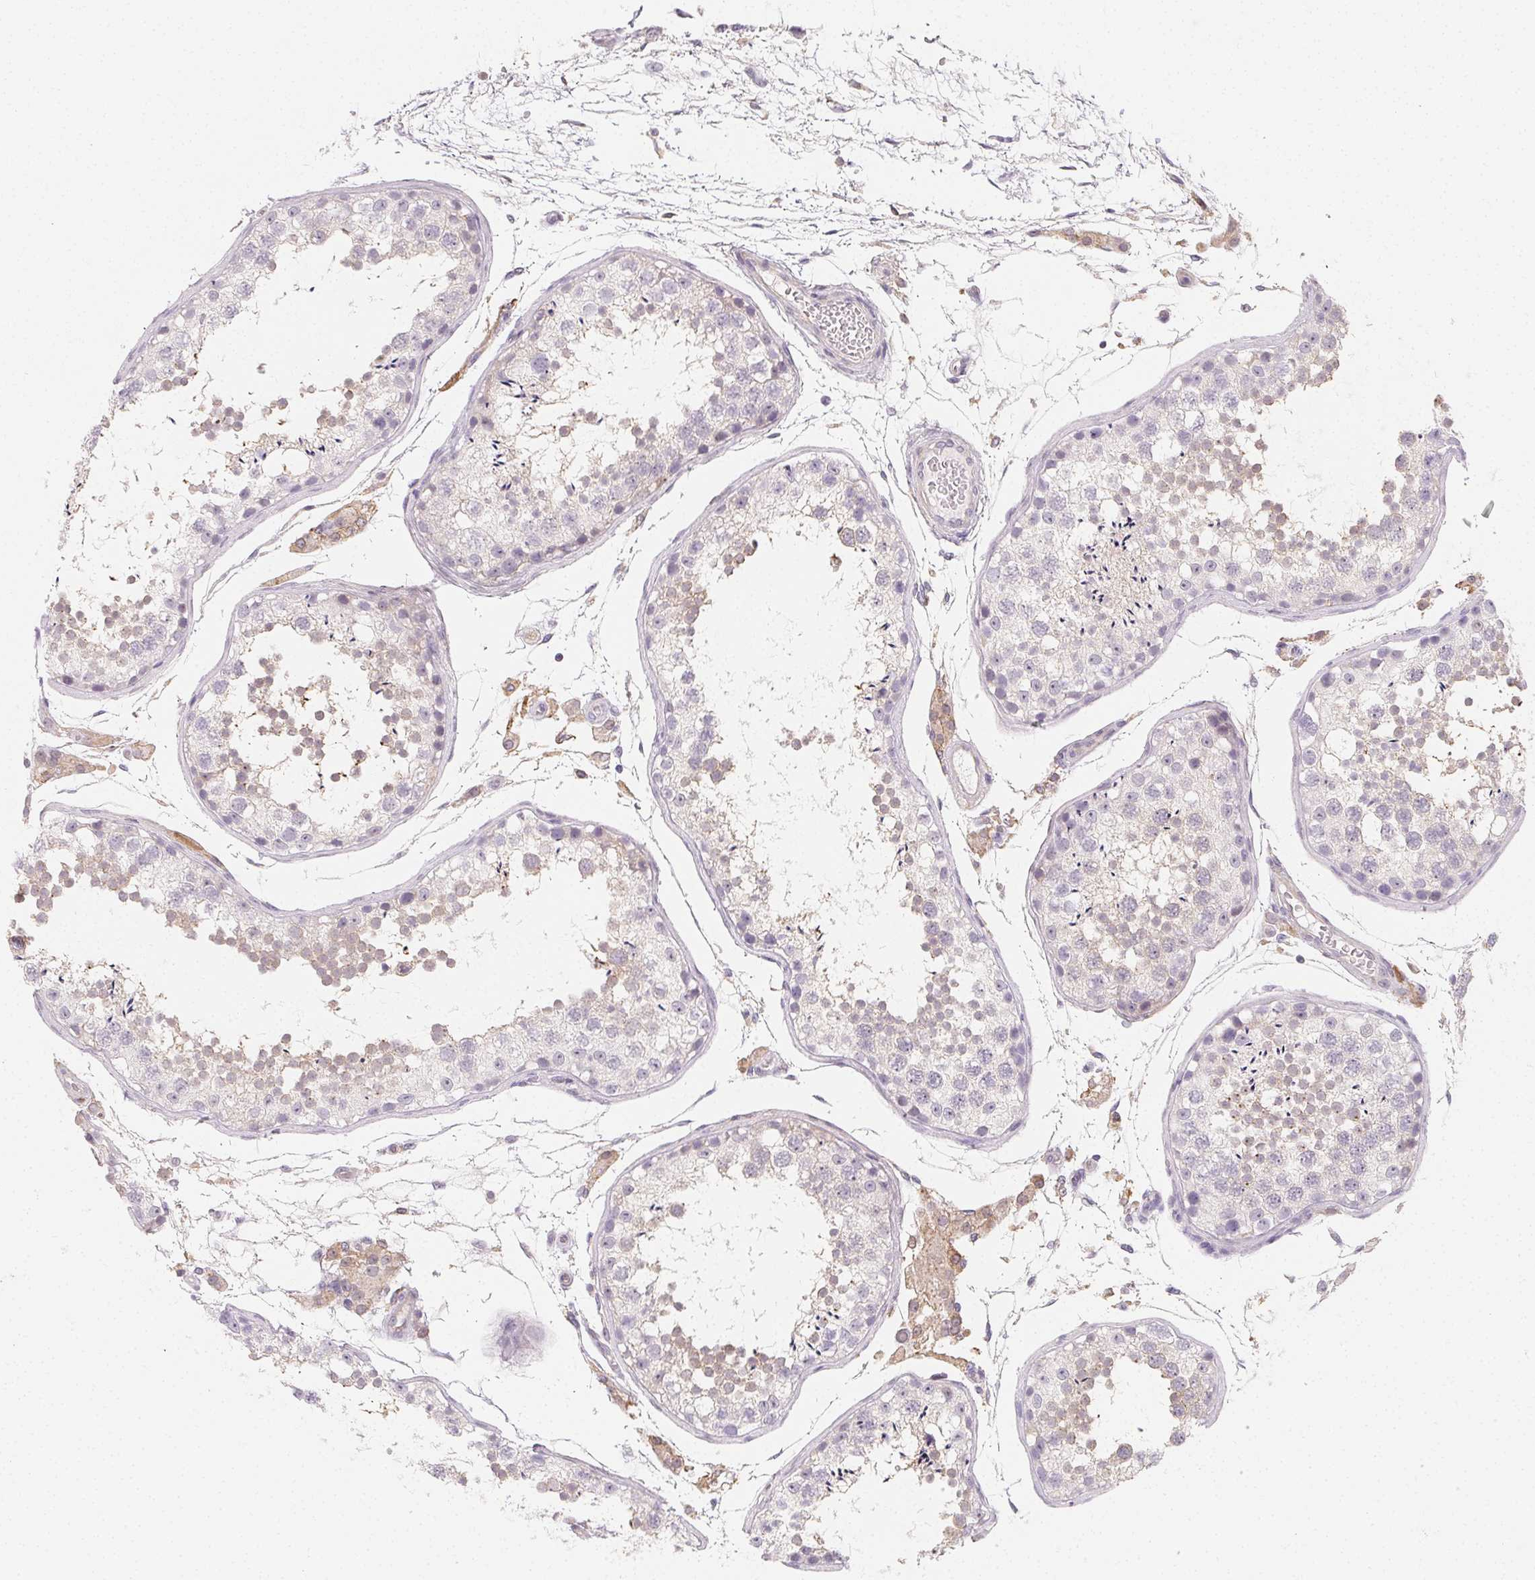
{"staining": {"intensity": "weak", "quantity": "25%-75%", "location": "cytoplasmic/membranous"}, "tissue": "testis", "cell_type": "Cells in seminiferous ducts", "image_type": "normal", "snomed": [{"axis": "morphology", "description": "Normal tissue, NOS"}, {"axis": "topography", "description": "Testis"}], "caption": "This is an image of immunohistochemistry (IHC) staining of unremarkable testis, which shows weak expression in the cytoplasmic/membranous of cells in seminiferous ducts.", "gene": "LRRC23", "patient": {"sex": "male", "age": 29}}